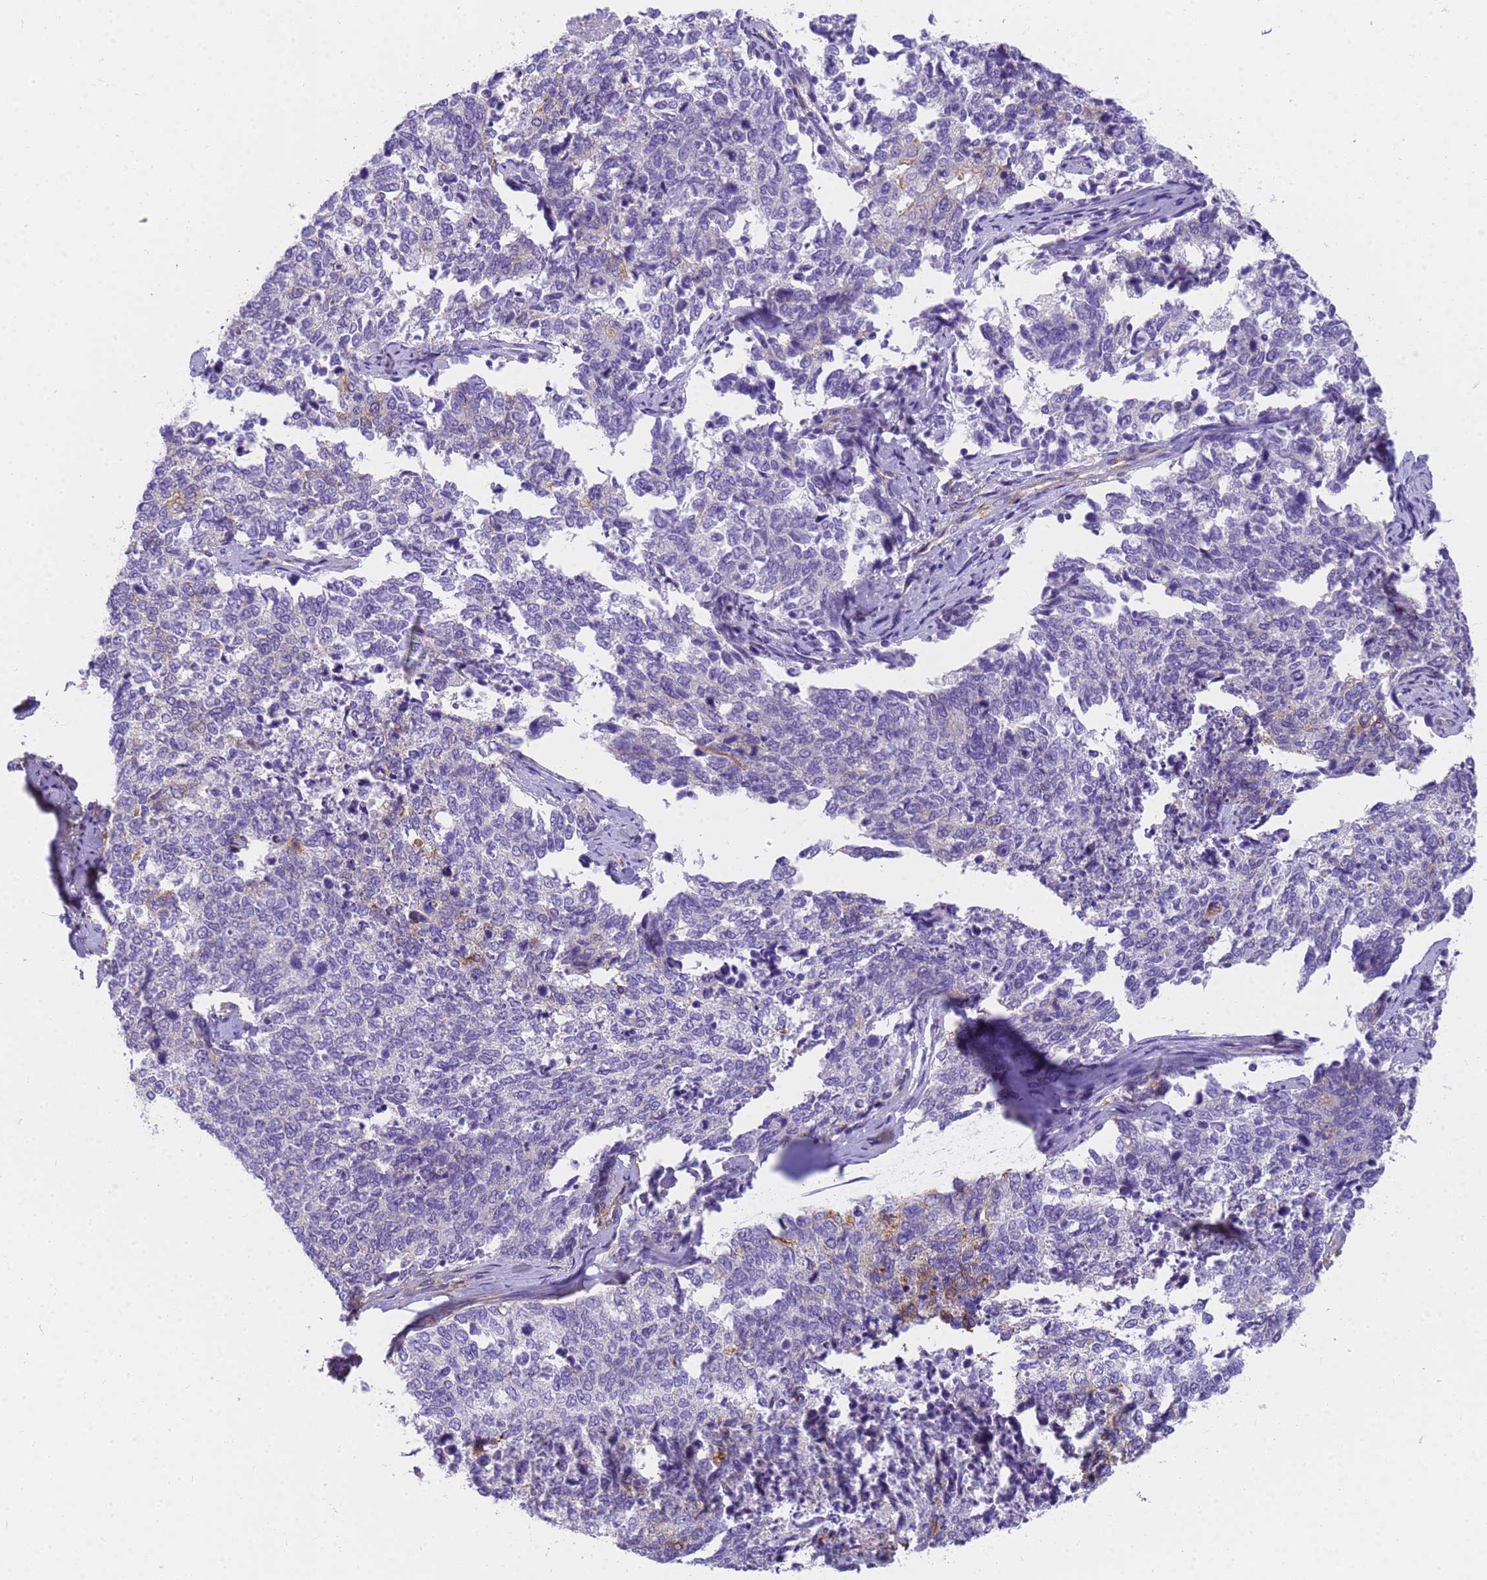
{"staining": {"intensity": "negative", "quantity": "none", "location": "none"}, "tissue": "cervical cancer", "cell_type": "Tumor cells", "image_type": "cancer", "snomed": [{"axis": "morphology", "description": "Squamous cell carcinoma, NOS"}, {"axis": "topography", "description": "Cervix"}], "caption": "An immunohistochemistry micrograph of squamous cell carcinoma (cervical) is shown. There is no staining in tumor cells of squamous cell carcinoma (cervical).", "gene": "MVB12A", "patient": {"sex": "female", "age": 63}}